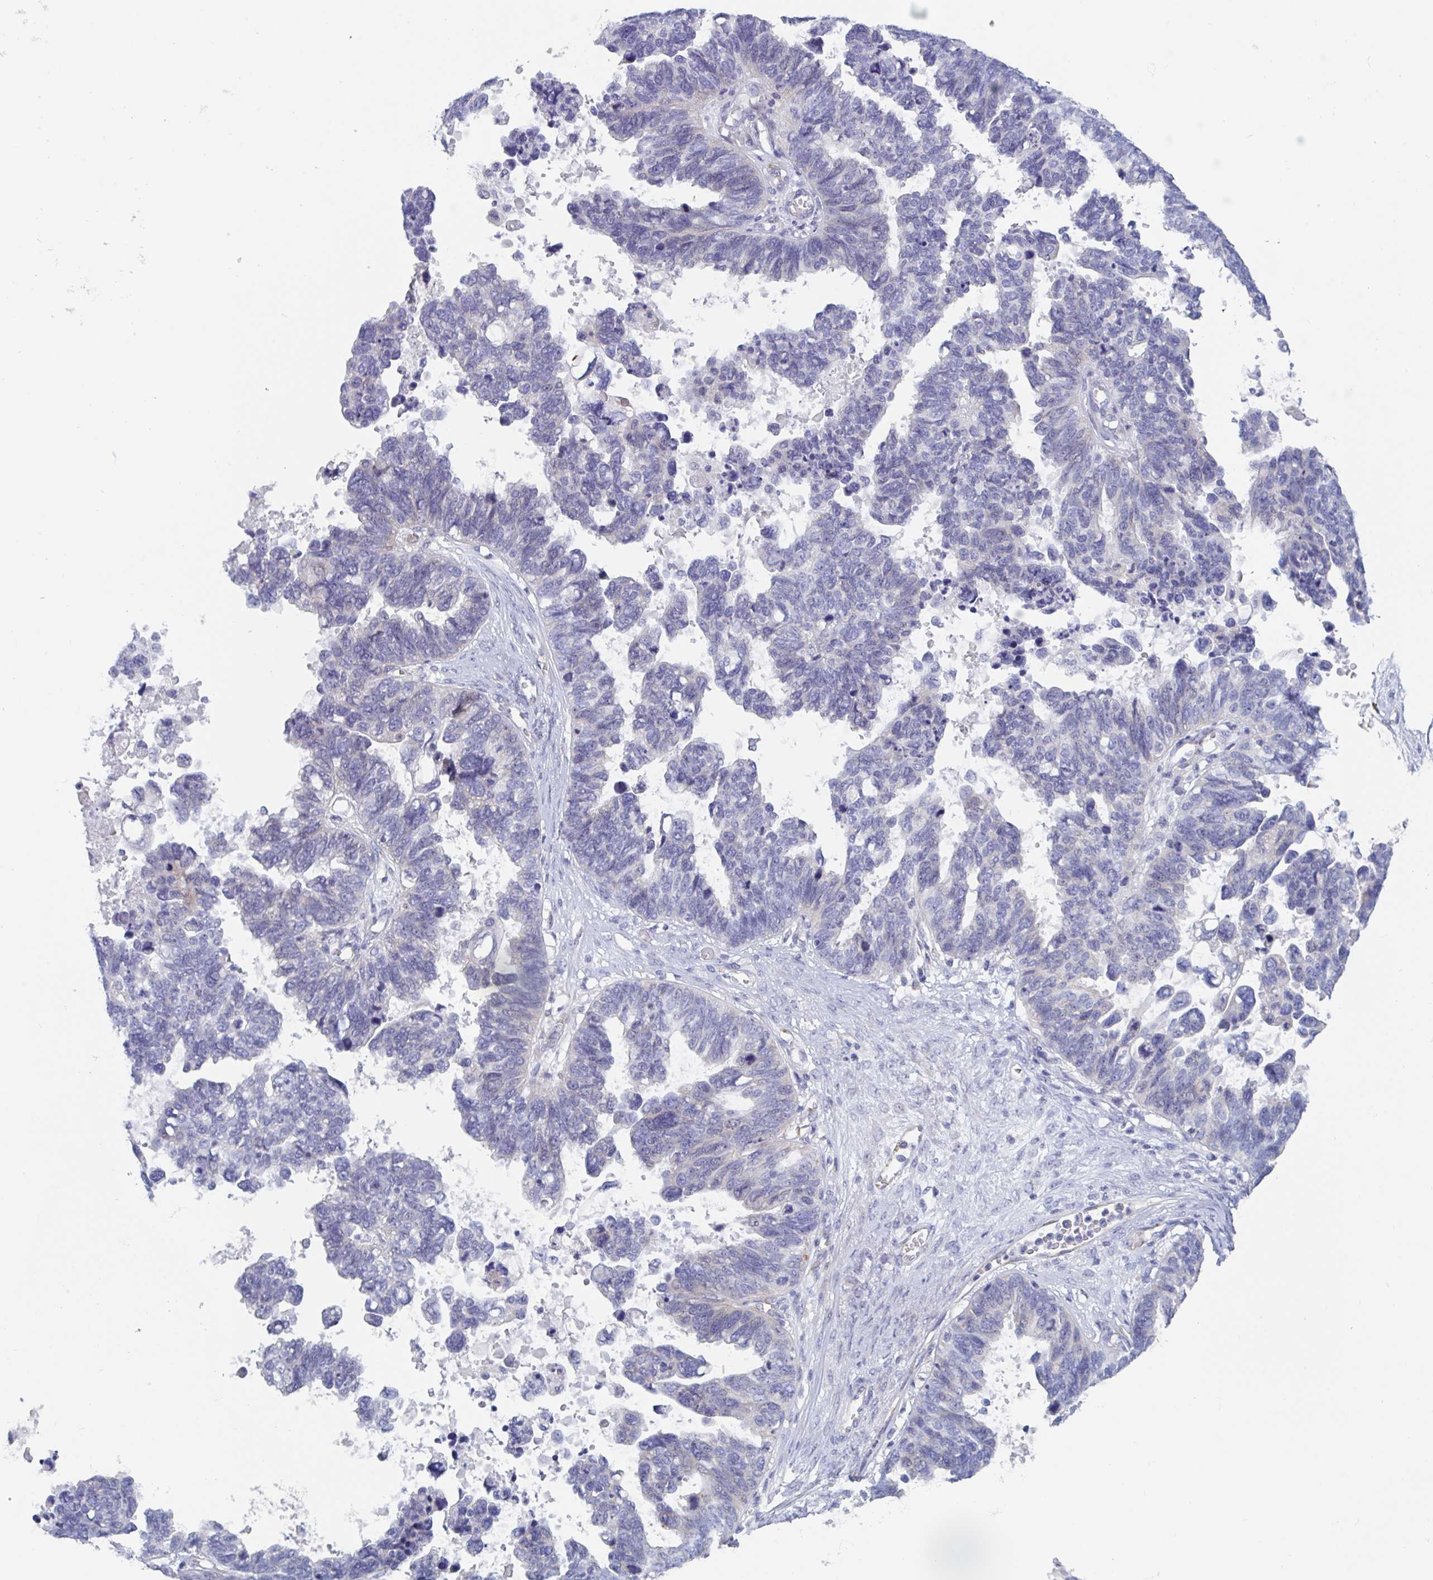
{"staining": {"intensity": "negative", "quantity": "none", "location": "none"}, "tissue": "ovarian cancer", "cell_type": "Tumor cells", "image_type": "cancer", "snomed": [{"axis": "morphology", "description": "Cystadenocarcinoma, serous, NOS"}, {"axis": "topography", "description": "Ovary"}], "caption": "Human serous cystadenocarcinoma (ovarian) stained for a protein using immunohistochemistry exhibits no expression in tumor cells.", "gene": "ABHD16A", "patient": {"sex": "female", "age": 60}}